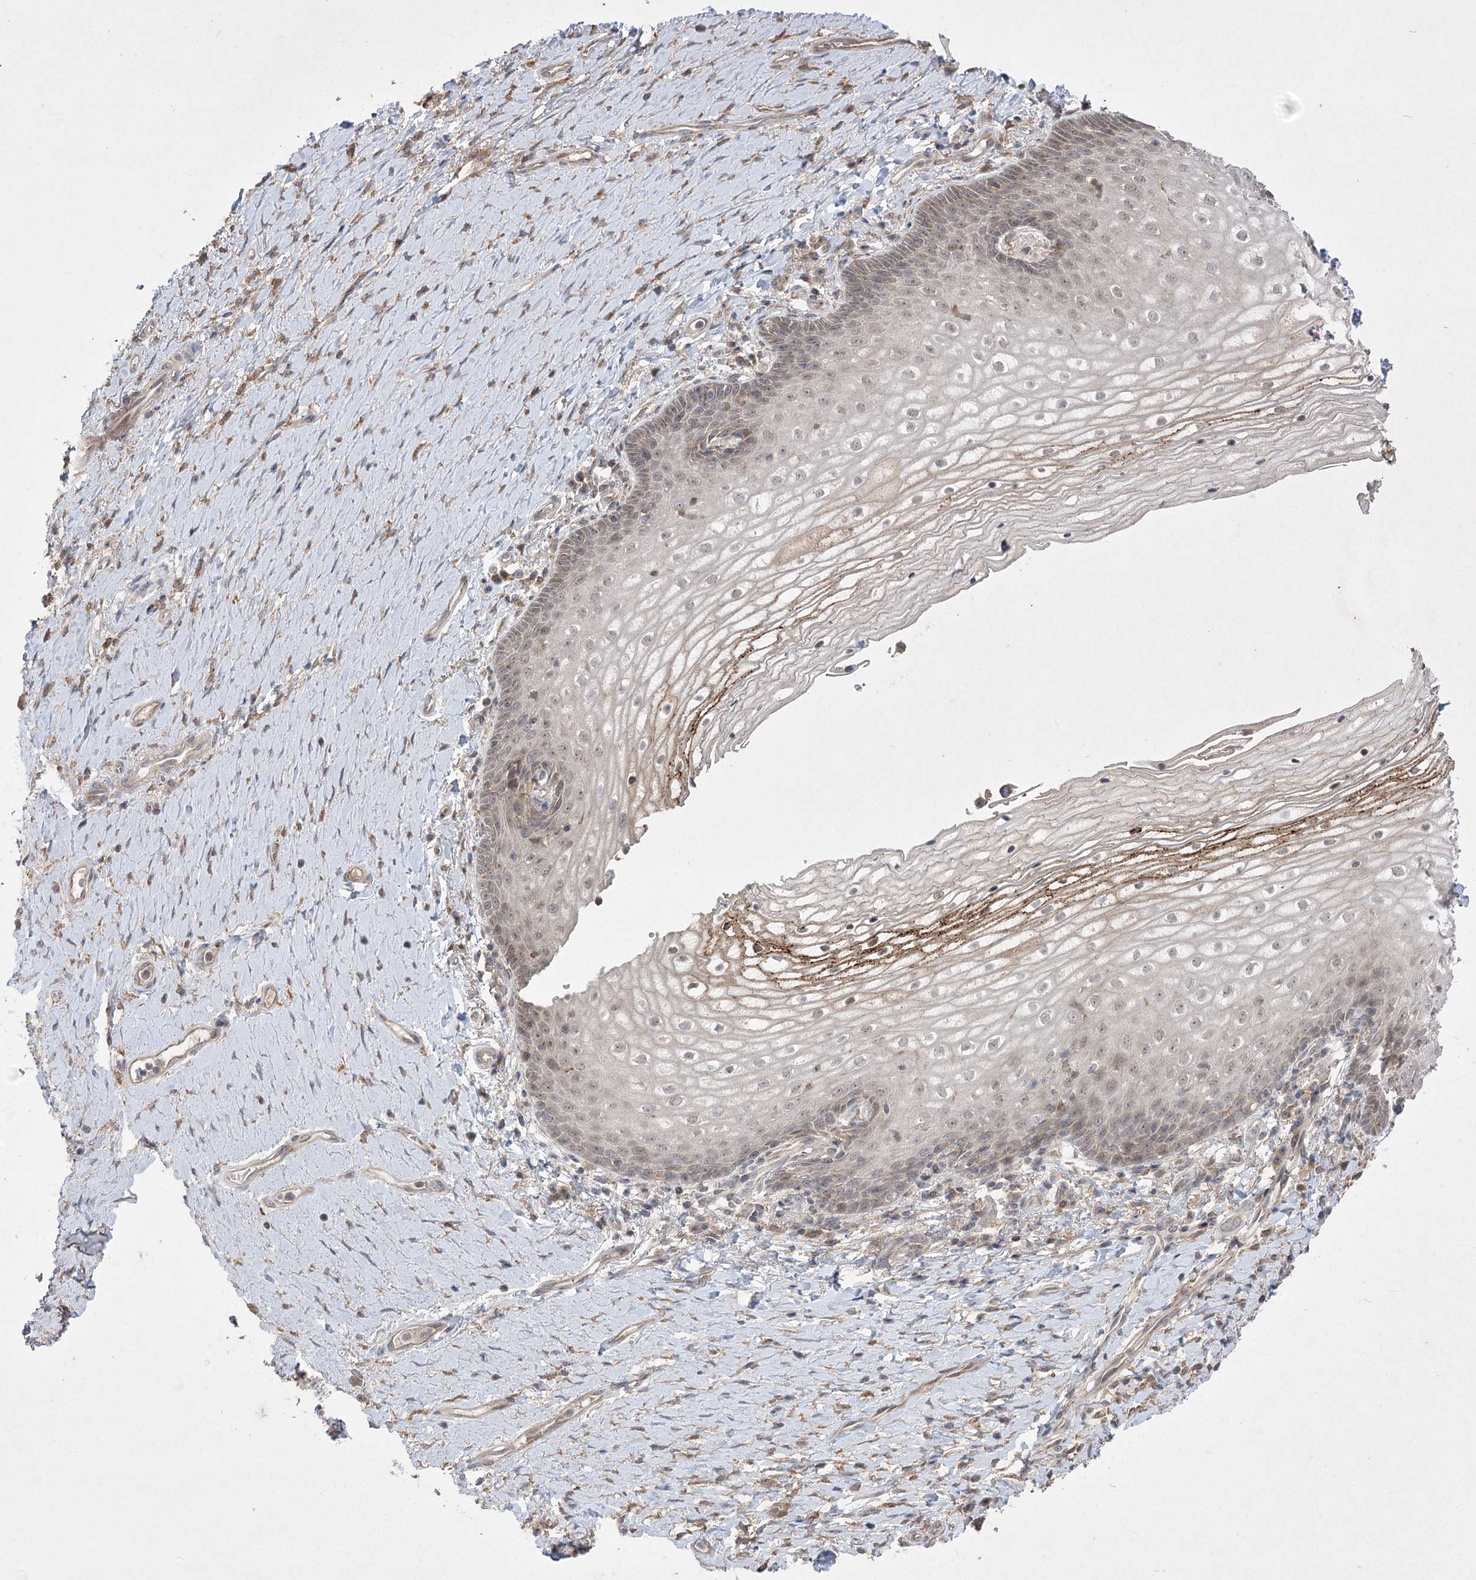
{"staining": {"intensity": "moderate", "quantity": "<25%", "location": "cytoplasmic/membranous,nuclear"}, "tissue": "vagina", "cell_type": "Squamous epithelial cells", "image_type": "normal", "snomed": [{"axis": "morphology", "description": "Normal tissue, NOS"}, {"axis": "topography", "description": "Vagina"}], "caption": "Vagina stained with DAB immunohistochemistry (IHC) demonstrates low levels of moderate cytoplasmic/membranous,nuclear expression in approximately <25% of squamous epithelial cells.", "gene": "HELT", "patient": {"sex": "female", "age": 60}}